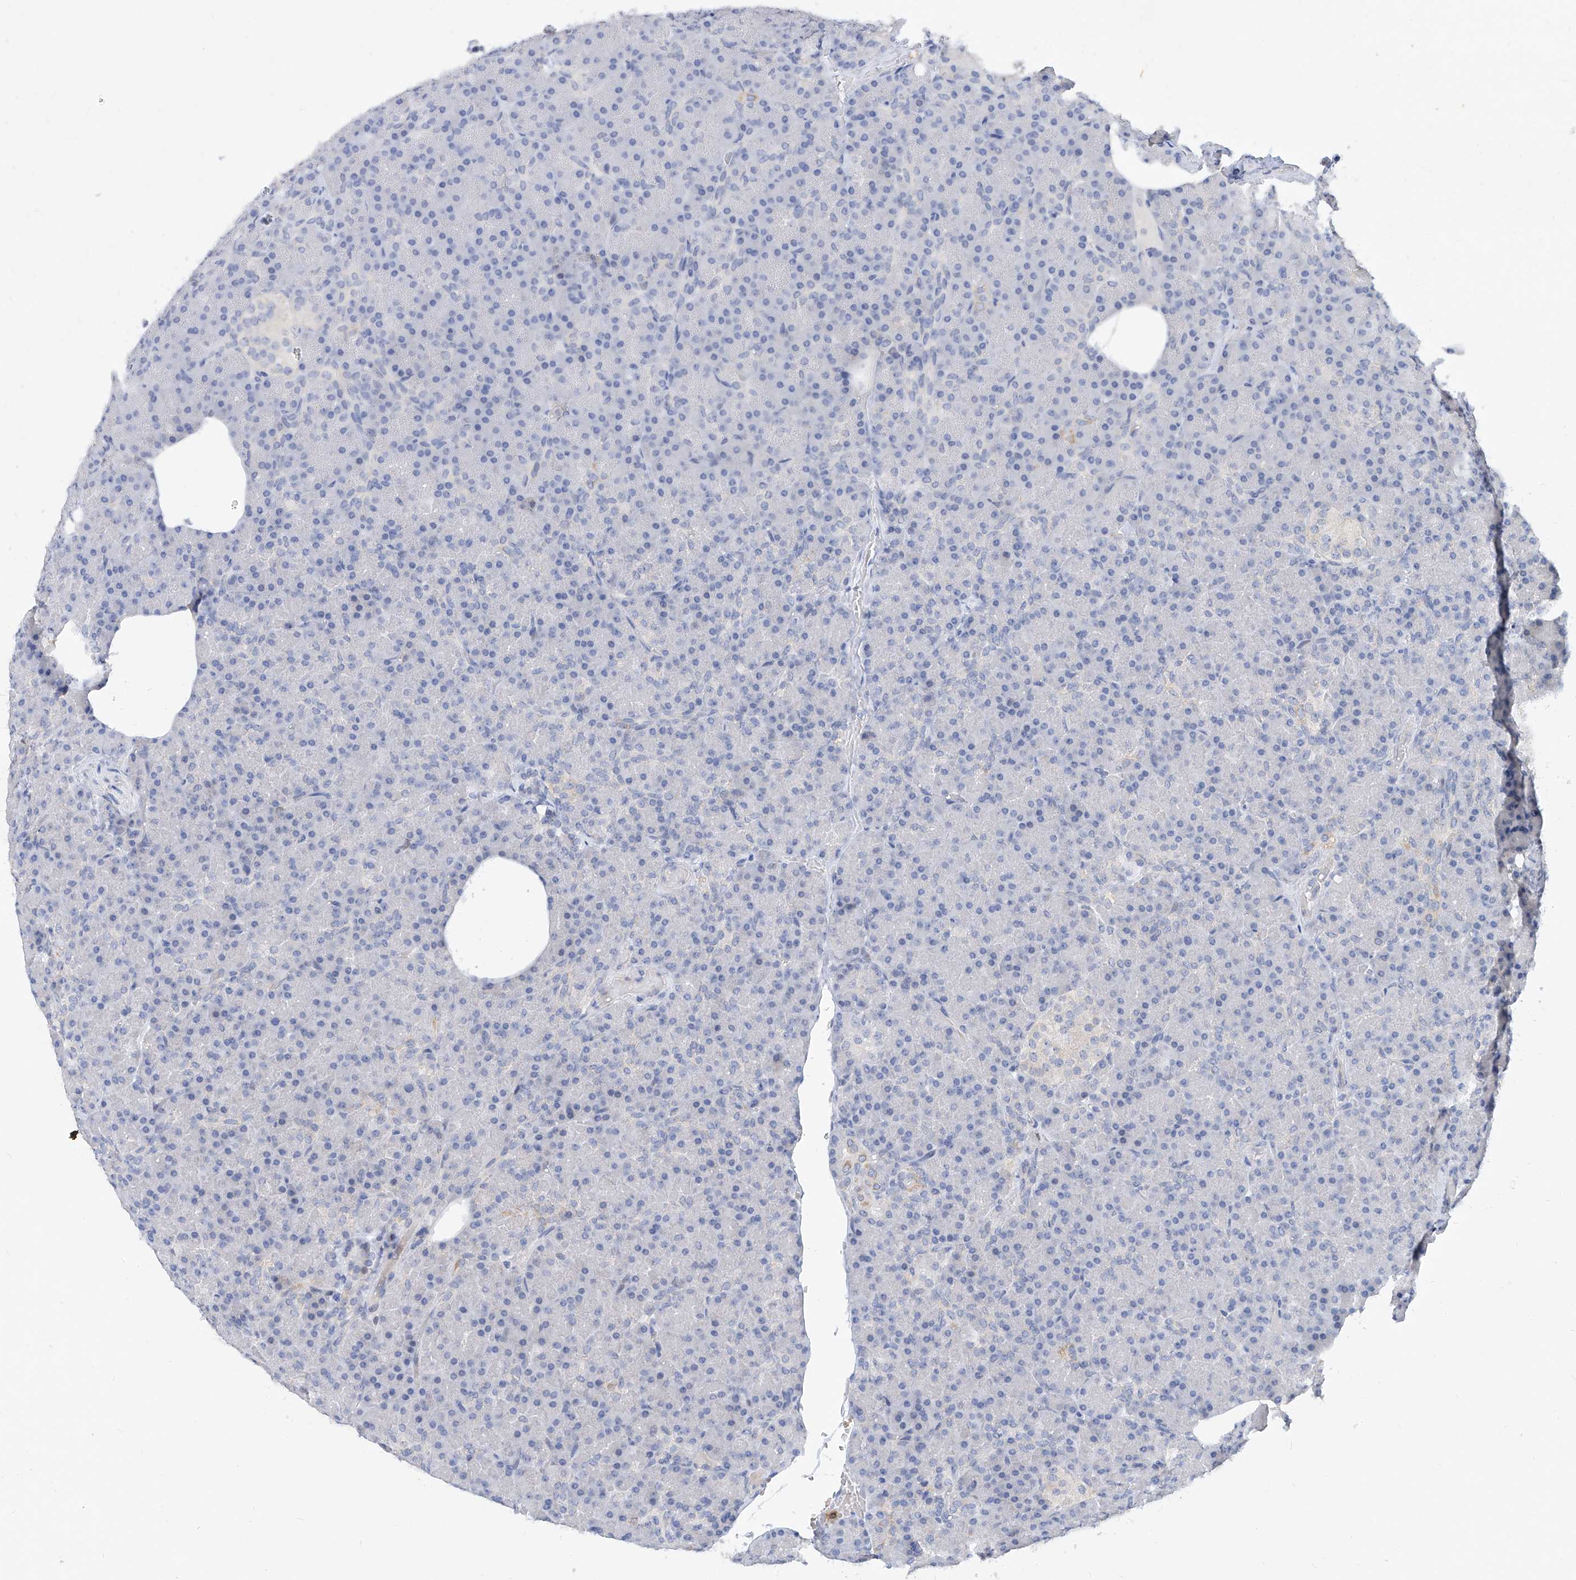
{"staining": {"intensity": "negative", "quantity": "none", "location": "none"}, "tissue": "pancreas", "cell_type": "Exocrine glandular cells", "image_type": "normal", "snomed": [{"axis": "morphology", "description": "Normal tissue, NOS"}, {"axis": "topography", "description": "Pancreas"}], "caption": "Immunohistochemistry of benign human pancreas exhibits no staining in exocrine glandular cells. (Stains: DAB IHC with hematoxylin counter stain, Microscopy: brightfield microscopy at high magnification).", "gene": "BPTF", "patient": {"sex": "female", "age": 43}}